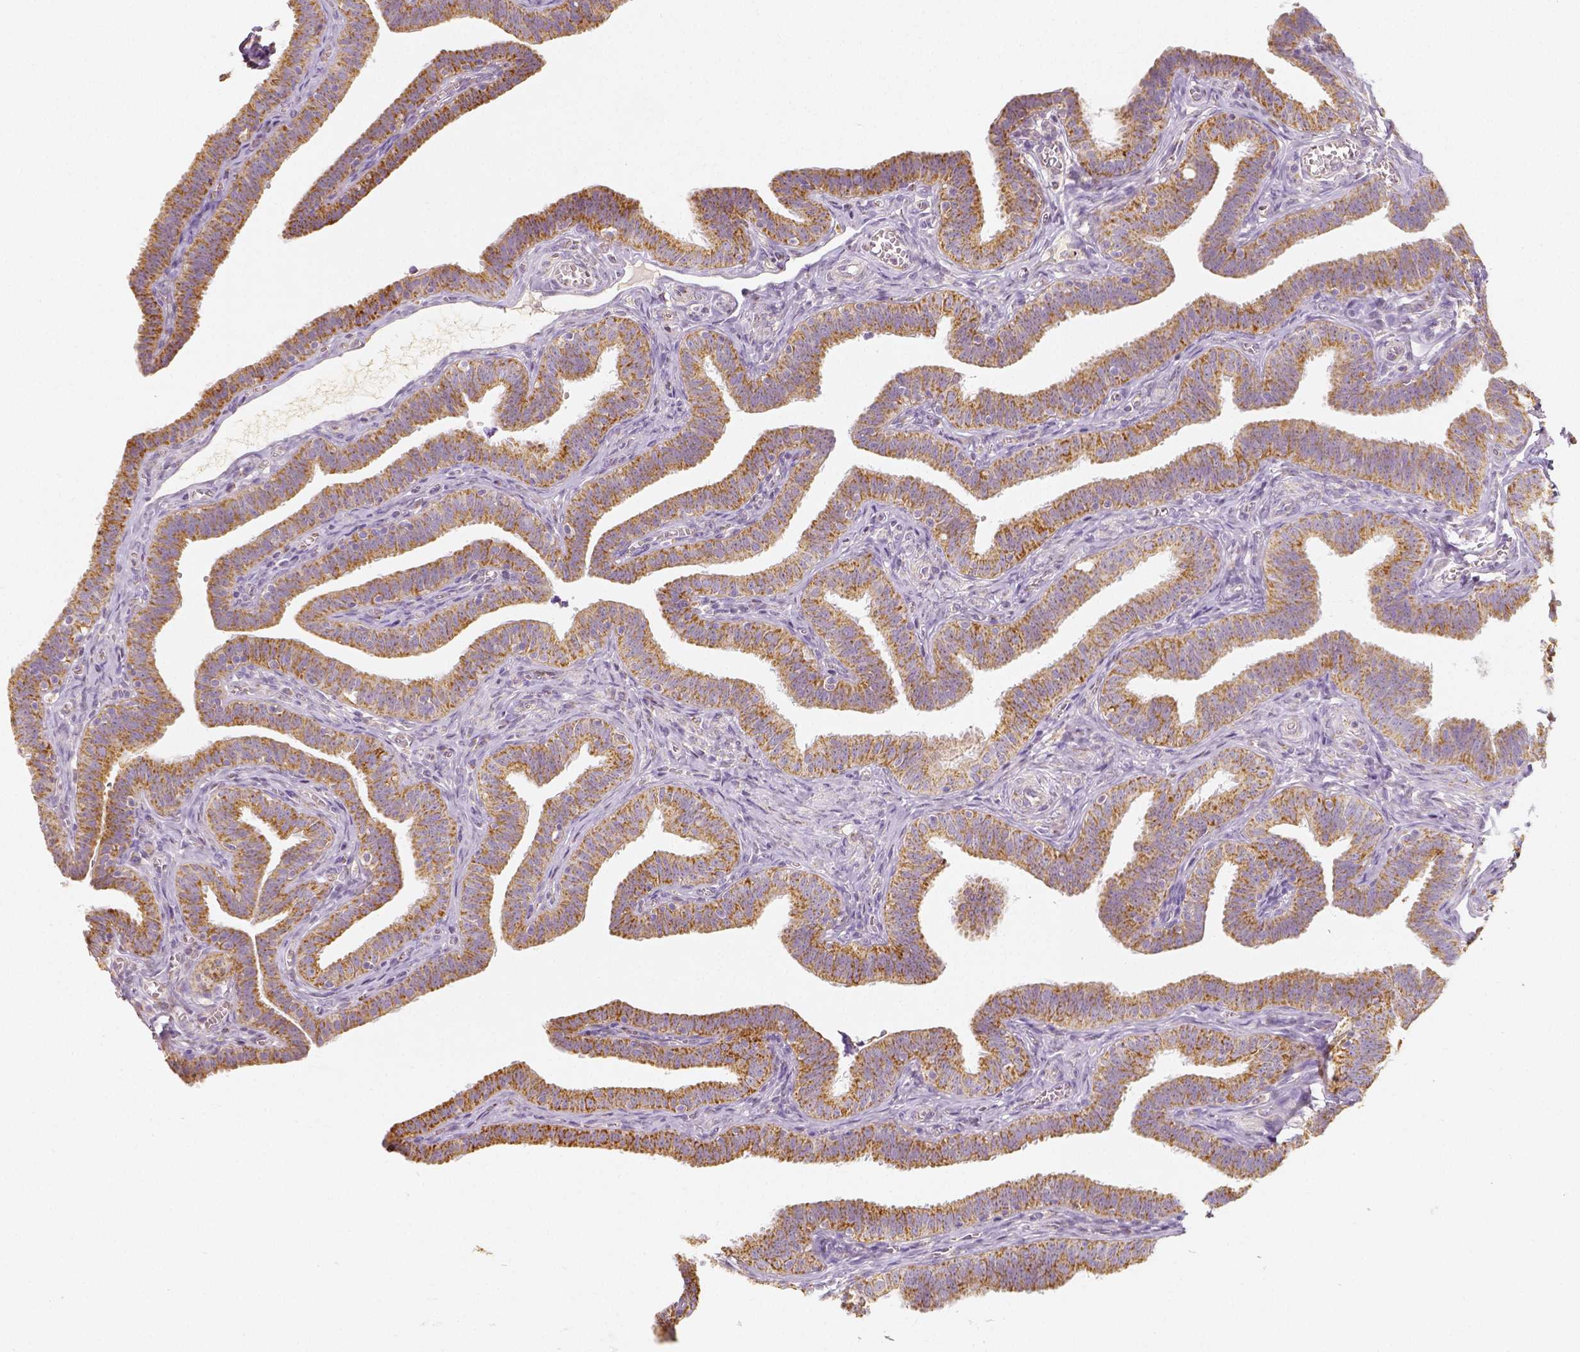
{"staining": {"intensity": "moderate", "quantity": ">75%", "location": "cytoplasmic/membranous"}, "tissue": "fallopian tube", "cell_type": "Glandular cells", "image_type": "normal", "snomed": [{"axis": "morphology", "description": "Normal tissue, NOS"}, {"axis": "topography", "description": "Fallopian tube"}], "caption": "This image demonstrates immunohistochemistry (IHC) staining of benign human fallopian tube, with medium moderate cytoplasmic/membranous expression in about >75% of glandular cells.", "gene": "PGAM5", "patient": {"sex": "female", "age": 25}}